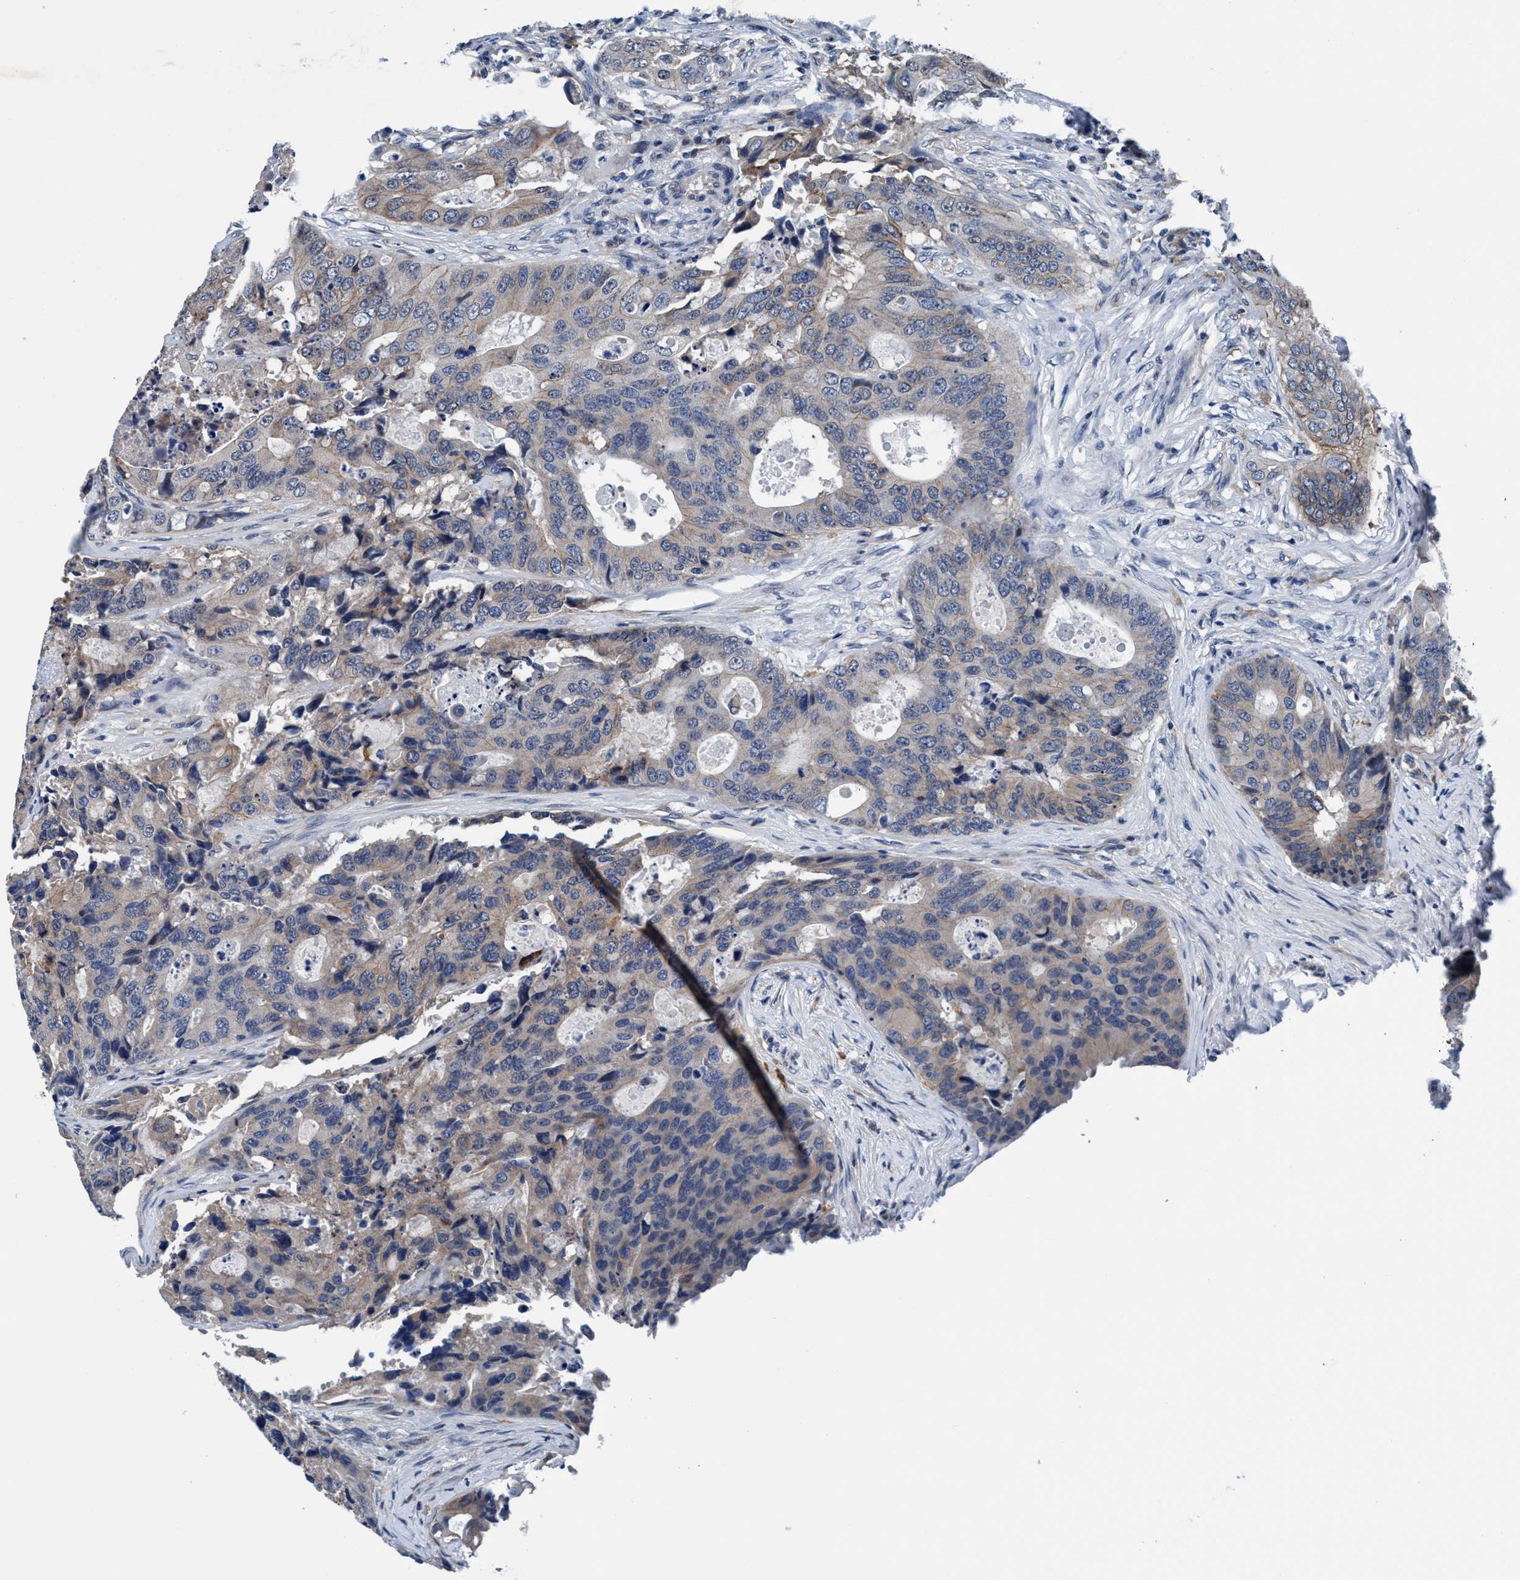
{"staining": {"intensity": "moderate", "quantity": "25%-75%", "location": "cytoplasmic/membranous"}, "tissue": "colorectal cancer", "cell_type": "Tumor cells", "image_type": "cancer", "snomed": [{"axis": "morphology", "description": "Adenocarcinoma, NOS"}, {"axis": "topography", "description": "Colon"}], "caption": "There is medium levels of moderate cytoplasmic/membranous positivity in tumor cells of adenocarcinoma (colorectal), as demonstrated by immunohistochemical staining (brown color).", "gene": "TMEM94", "patient": {"sex": "male", "age": 71}}